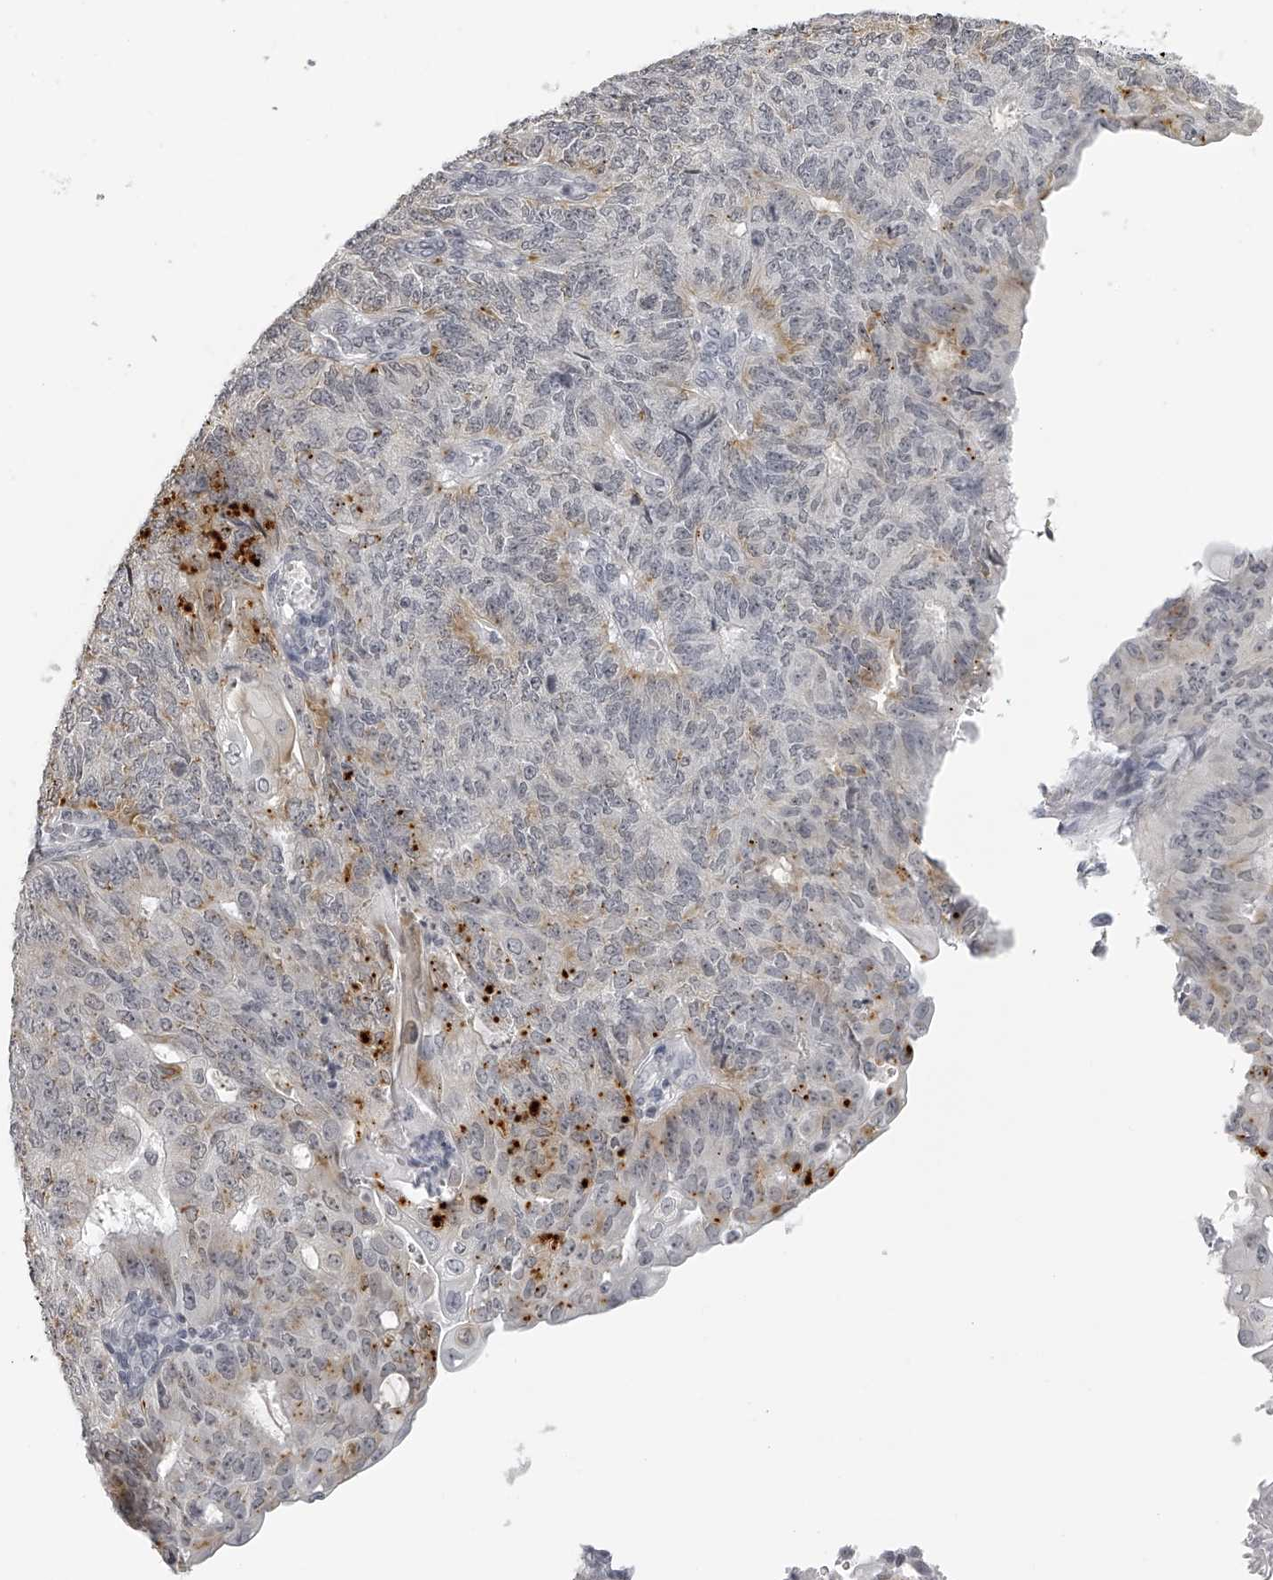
{"staining": {"intensity": "weak", "quantity": "<25%", "location": "cytoplasmic/membranous"}, "tissue": "endometrial cancer", "cell_type": "Tumor cells", "image_type": "cancer", "snomed": [{"axis": "morphology", "description": "Adenocarcinoma, NOS"}, {"axis": "topography", "description": "Endometrium"}], "caption": "This is an immunohistochemistry histopathology image of endometrial cancer (adenocarcinoma). There is no staining in tumor cells.", "gene": "RNF220", "patient": {"sex": "female", "age": 32}}